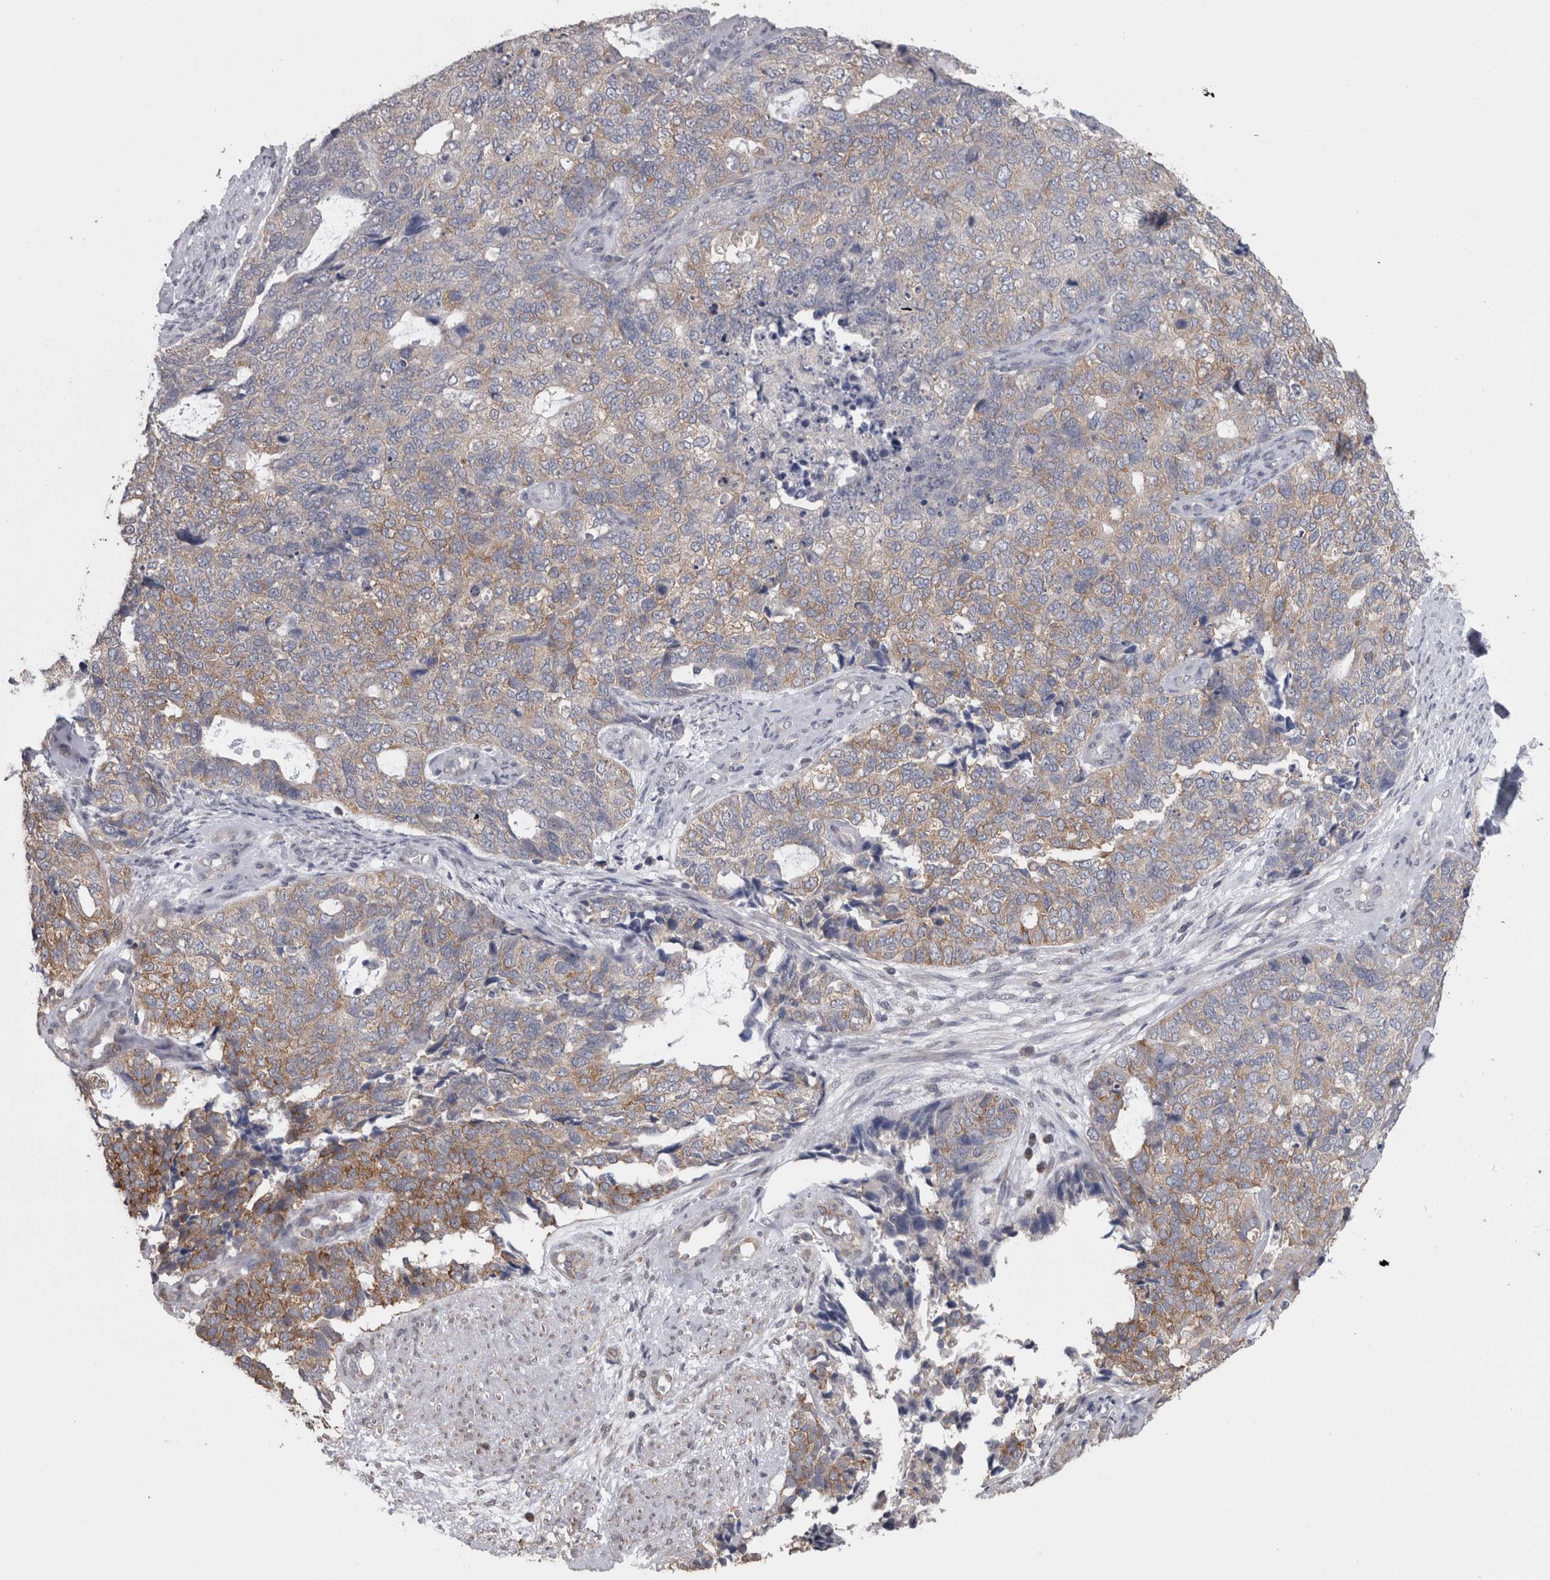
{"staining": {"intensity": "moderate", "quantity": "<25%", "location": "cytoplasmic/membranous"}, "tissue": "cervical cancer", "cell_type": "Tumor cells", "image_type": "cancer", "snomed": [{"axis": "morphology", "description": "Squamous cell carcinoma, NOS"}, {"axis": "topography", "description": "Cervix"}], "caption": "Immunohistochemical staining of human squamous cell carcinoma (cervical) reveals moderate cytoplasmic/membranous protein expression in about <25% of tumor cells.", "gene": "DDX6", "patient": {"sex": "female", "age": 63}}